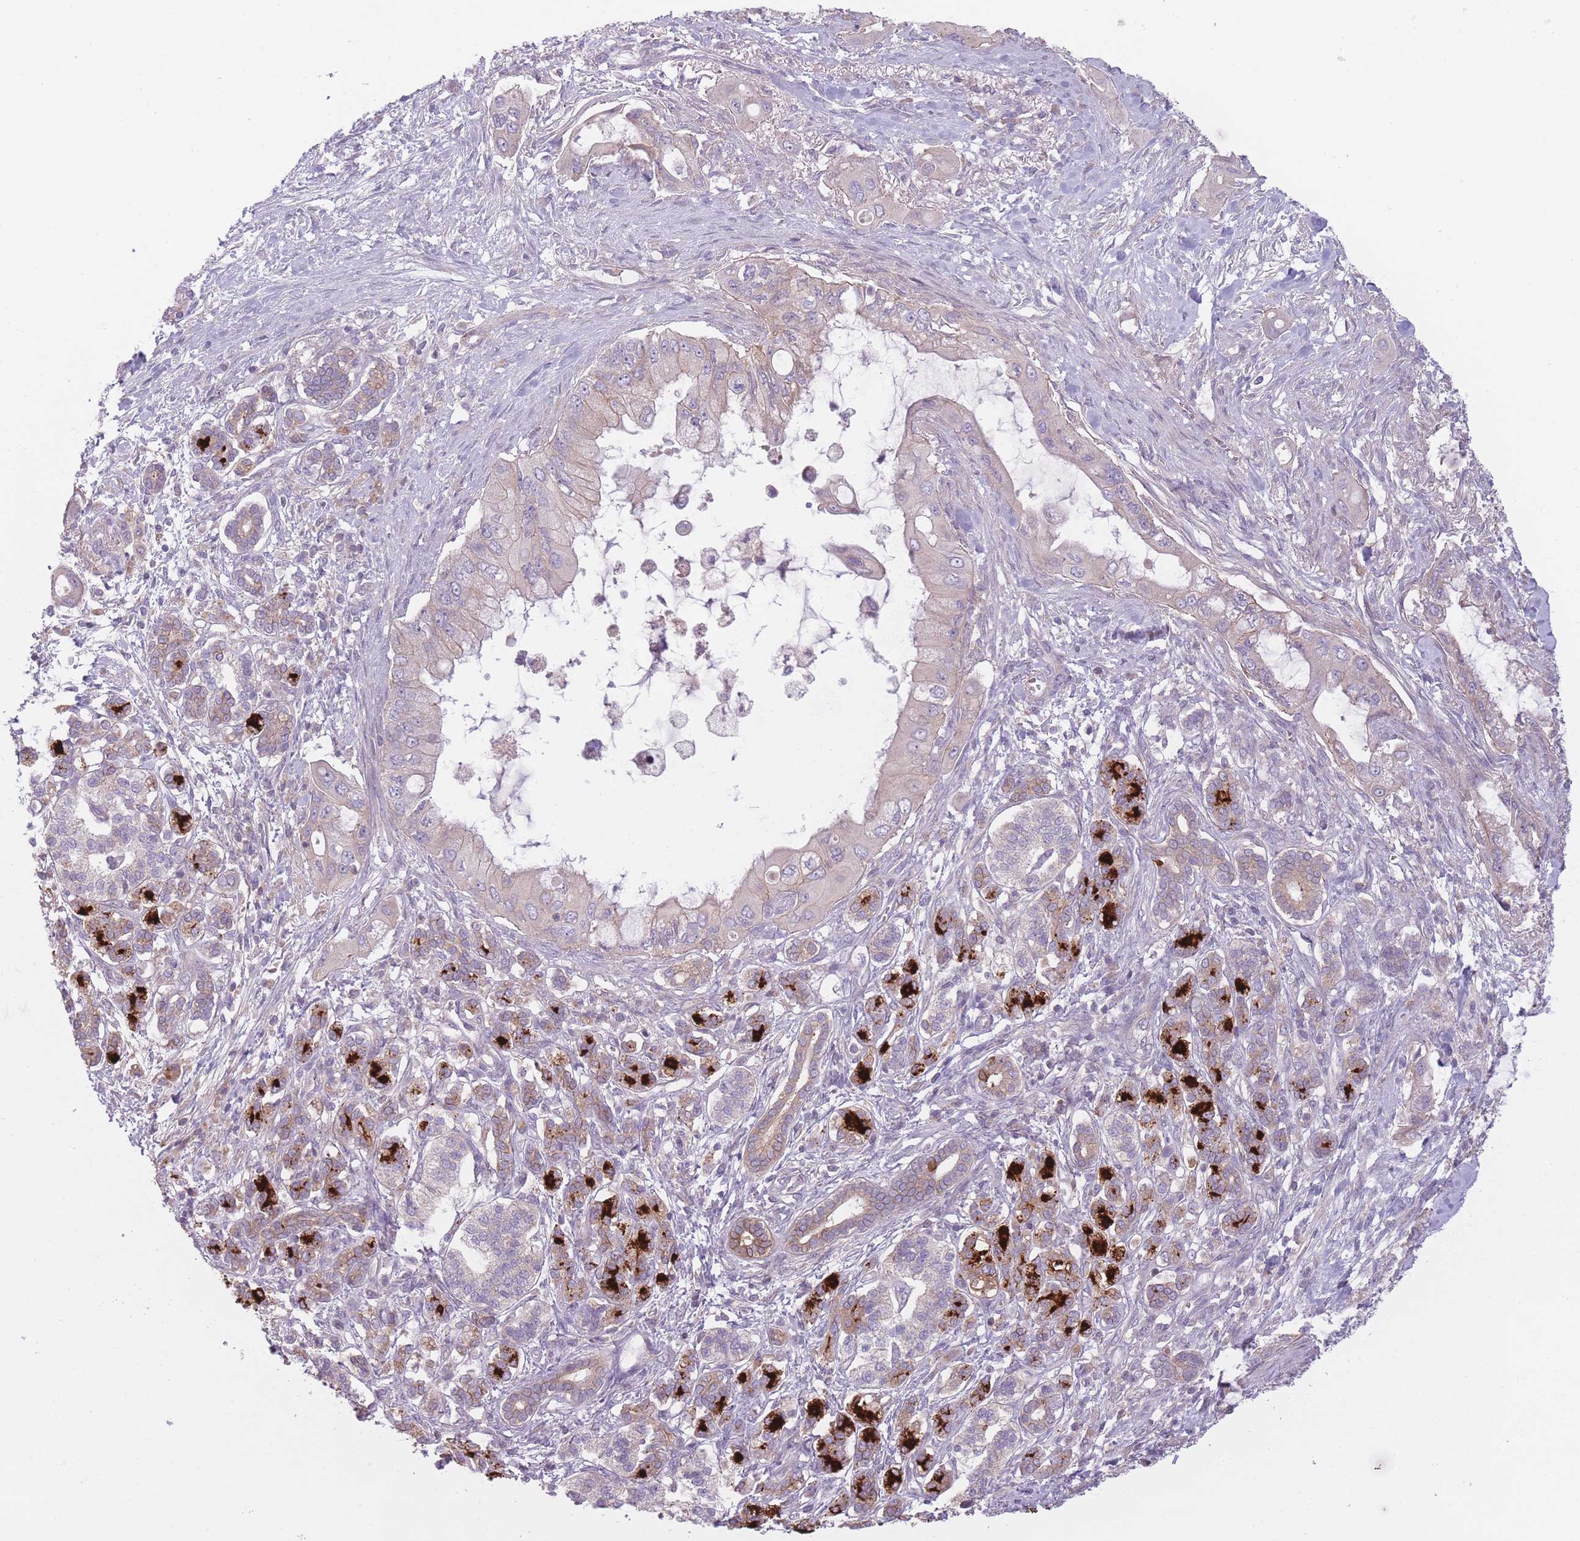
{"staining": {"intensity": "weak", "quantity": "<25%", "location": "cytoplasmic/membranous"}, "tissue": "pancreatic cancer", "cell_type": "Tumor cells", "image_type": "cancer", "snomed": [{"axis": "morphology", "description": "Adenocarcinoma, NOS"}, {"axis": "topography", "description": "Pancreas"}], "caption": "Tumor cells show no significant protein staining in adenocarcinoma (pancreatic). The staining was performed using DAB to visualize the protein expression in brown, while the nuclei were stained in blue with hematoxylin (Magnification: 20x).", "gene": "NT5DC2", "patient": {"sex": "male", "age": 57}}